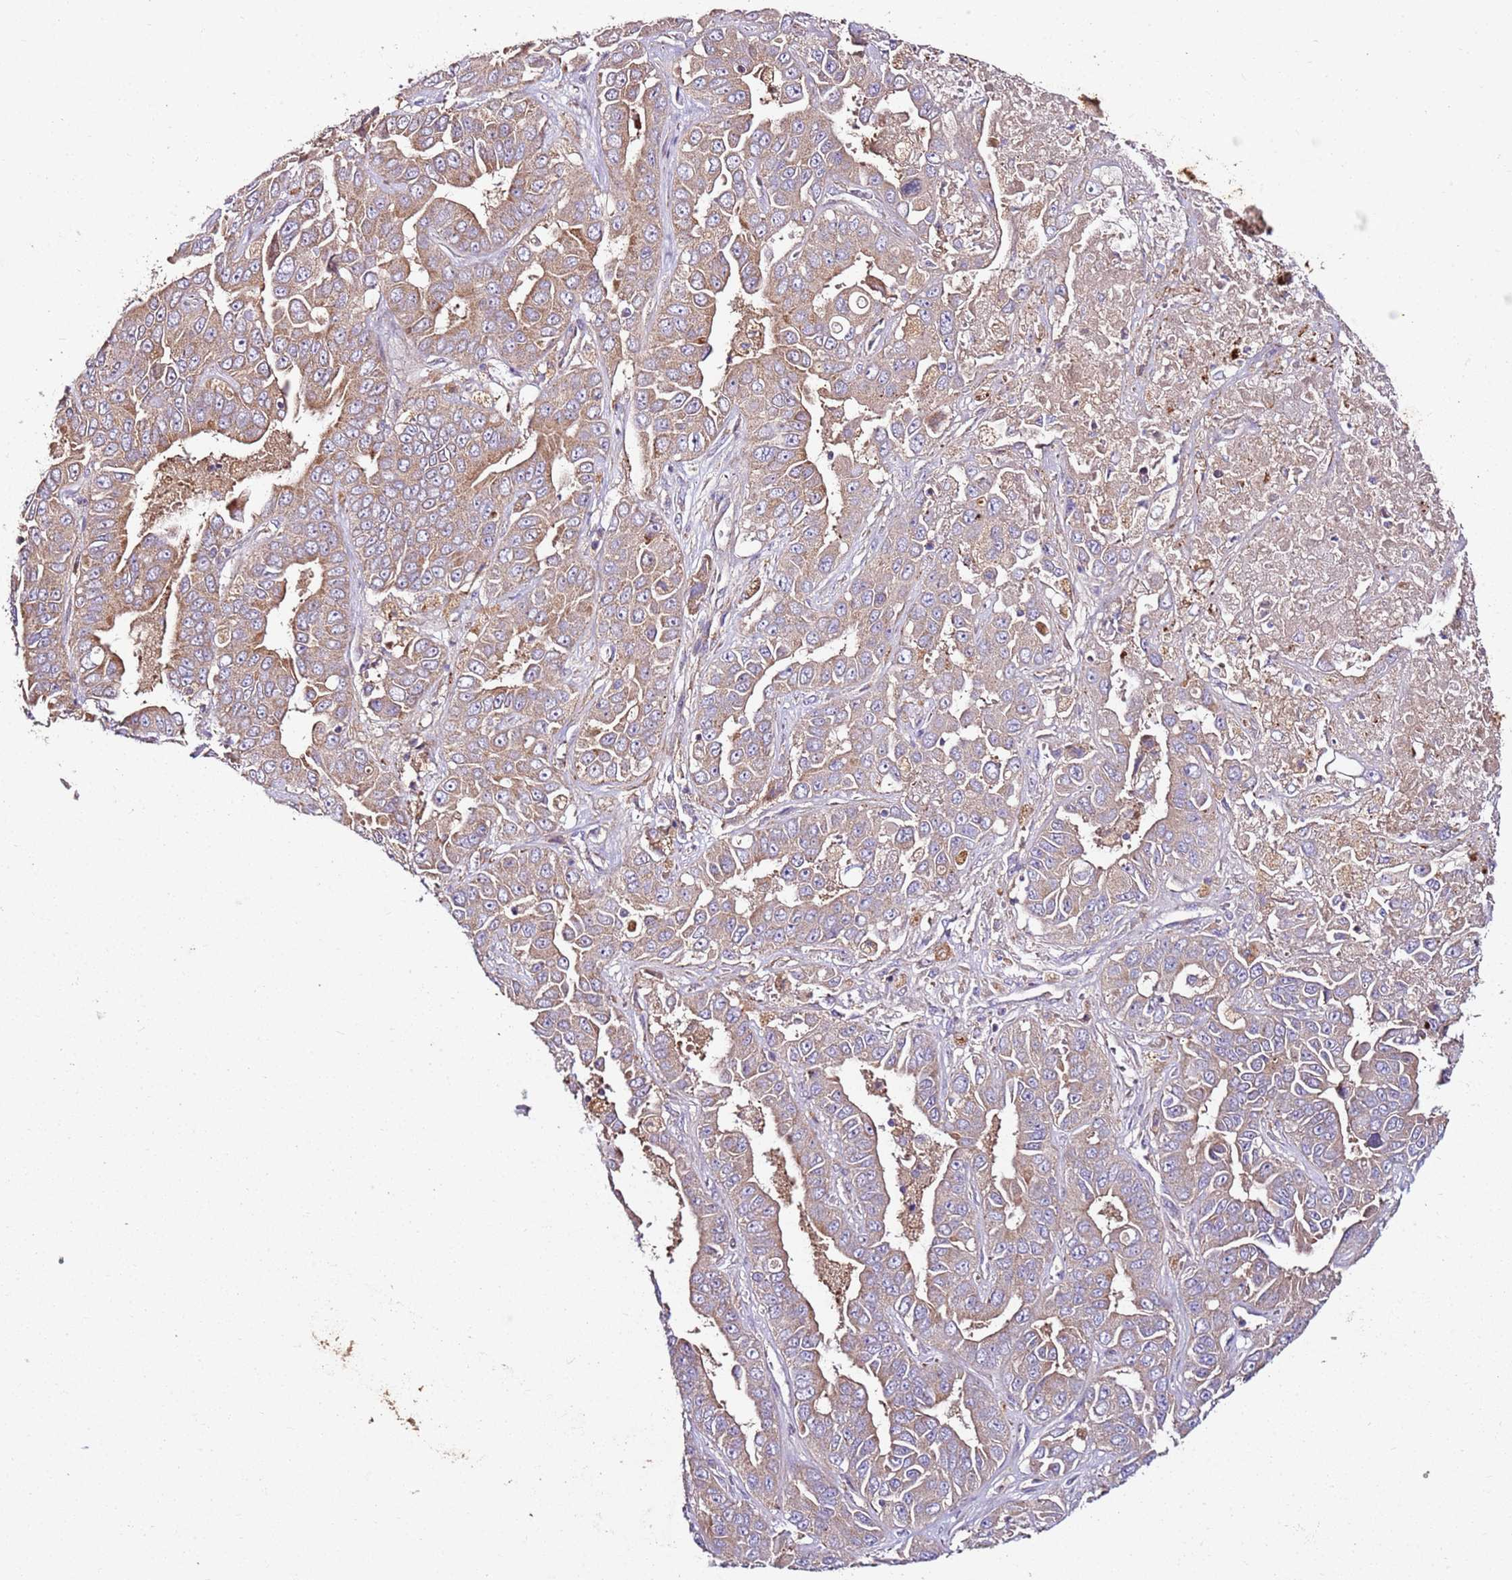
{"staining": {"intensity": "weak", "quantity": ">75%", "location": "cytoplasmic/membranous"}, "tissue": "liver cancer", "cell_type": "Tumor cells", "image_type": "cancer", "snomed": [{"axis": "morphology", "description": "Cholangiocarcinoma"}, {"axis": "topography", "description": "Liver"}], "caption": "Liver cancer (cholangiocarcinoma) stained with a protein marker displays weak staining in tumor cells.", "gene": "KRTAP21-3", "patient": {"sex": "female", "age": 52}}